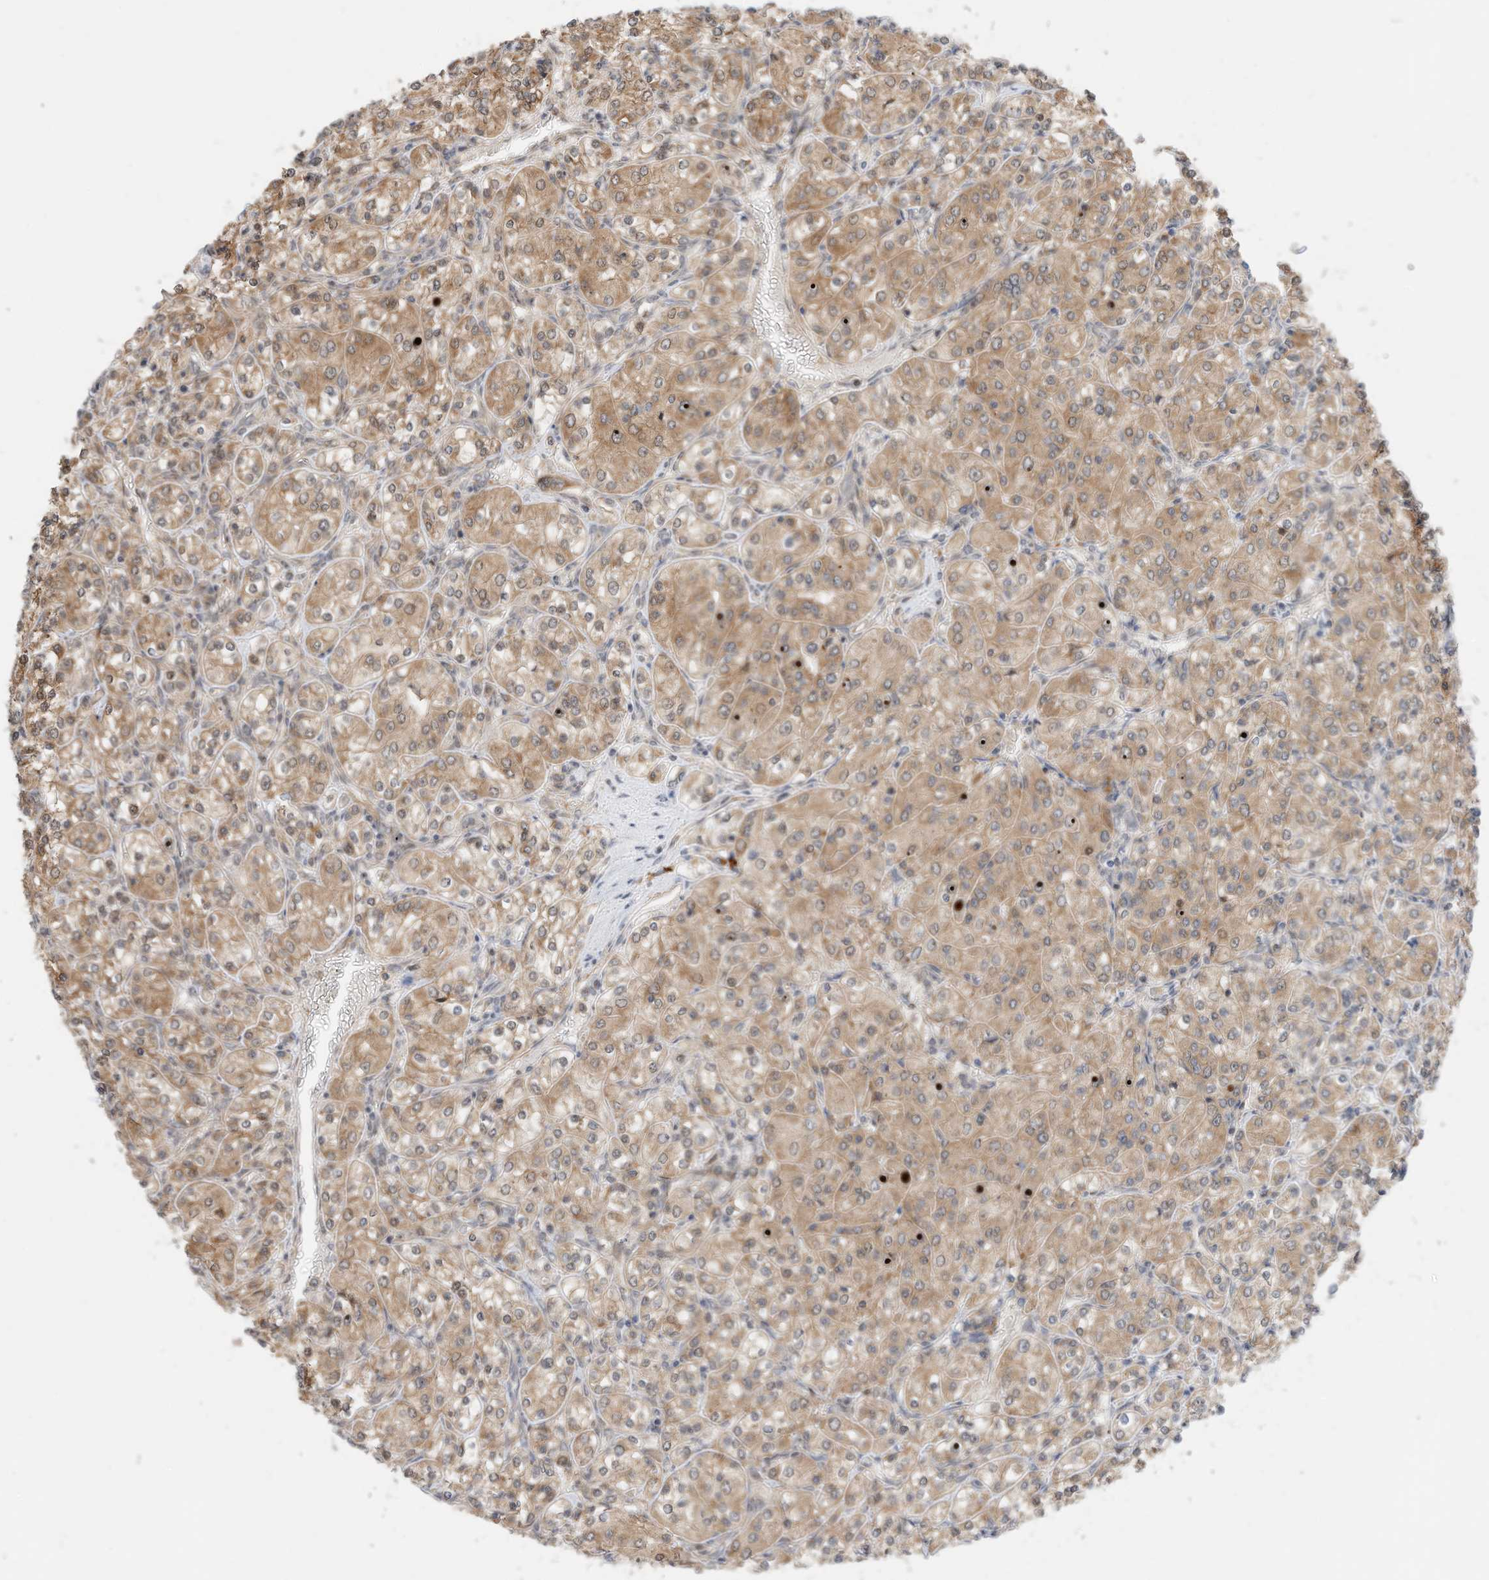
{"staining": {"intensity": "moderate", "quantity": ">75%", "location": "cytoplasmic/membranous"}, "tissue": "renal cancer", "cell_type": "Tumor cells", "image_type": "cancer", "snomed": [{"axis": "morphology", "description": "Adenocarcinoma, NOS"}, {"axis": "topography", "description": "Kidney"}], "caption": "This histopathology image shows adenocarcinoma (renal) stained with immunohistochemistry (IHC) to label a protein in brown. The cytoplasmic/membranous of tumor cells show moderate positivity for the protein. Nuclei are counter-stained blue.", "gene": "CPAMD8", "patient": {"sex": "male", "age": 77}}